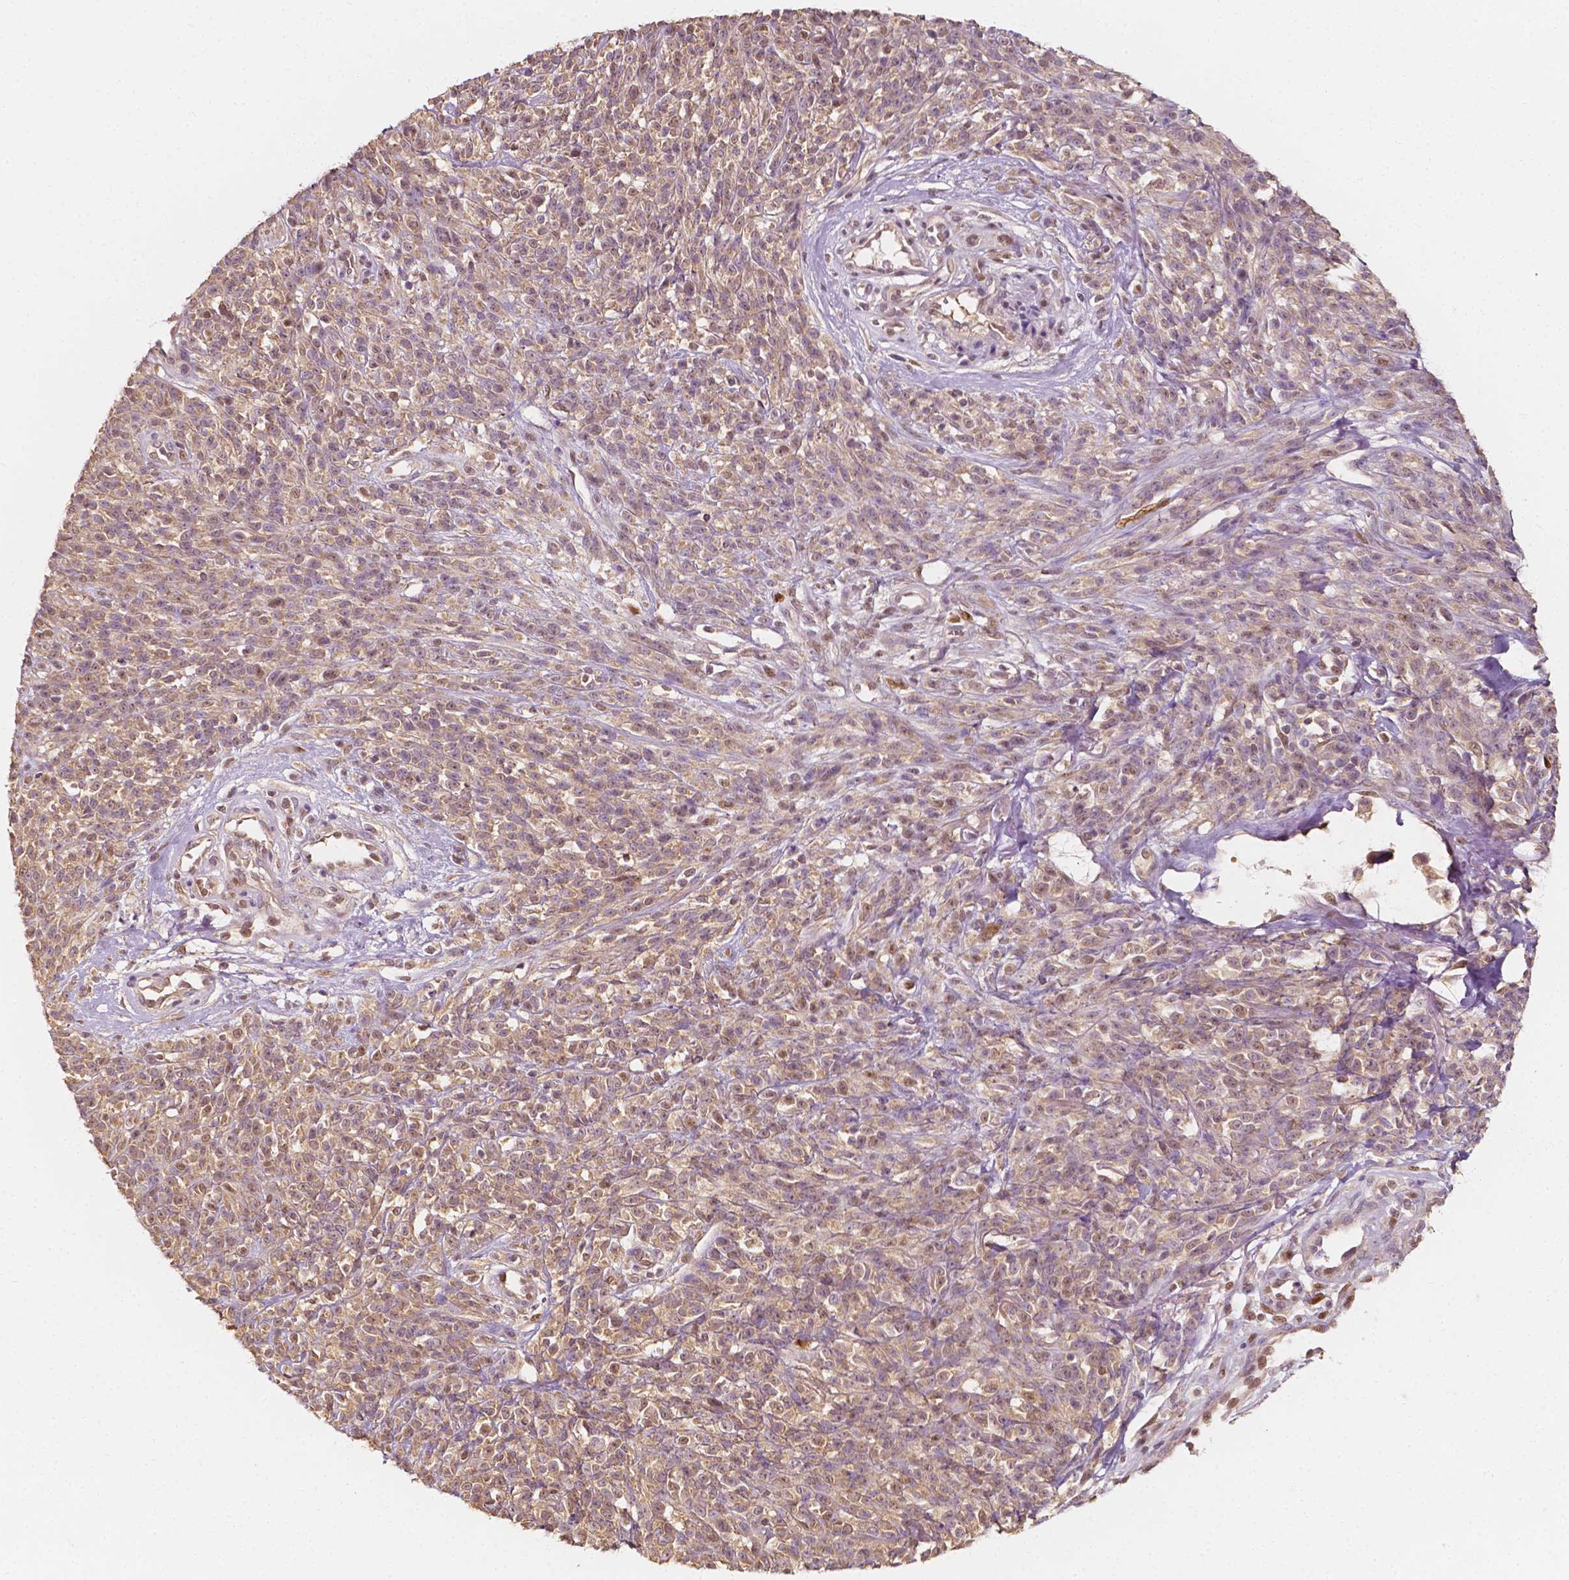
{"staining": {"intensity": "weak", "quantity": "25%-75%", "location": "cytoplasmic/membranous,nuclear"}, "tissue": "melanoma", "cell_type": "Tumor cells", "image_type": "cancer", "snomed": [{"axis": "morphology", "description": "Malignant melanoma, NOS"}, {"axis": "topography", "description": "Skin"}, {"axis": "topography", "description": "Skin of trunk"}], "caption": "Human melanoma stained for a protein (brown) demonstrates weak cytoplasmic/membranous and nuclear positive staining in approximately 25%-75% of tumor cells.", "gene": "TBC1D17", "patient": {"sex": "male", "age": 74}}